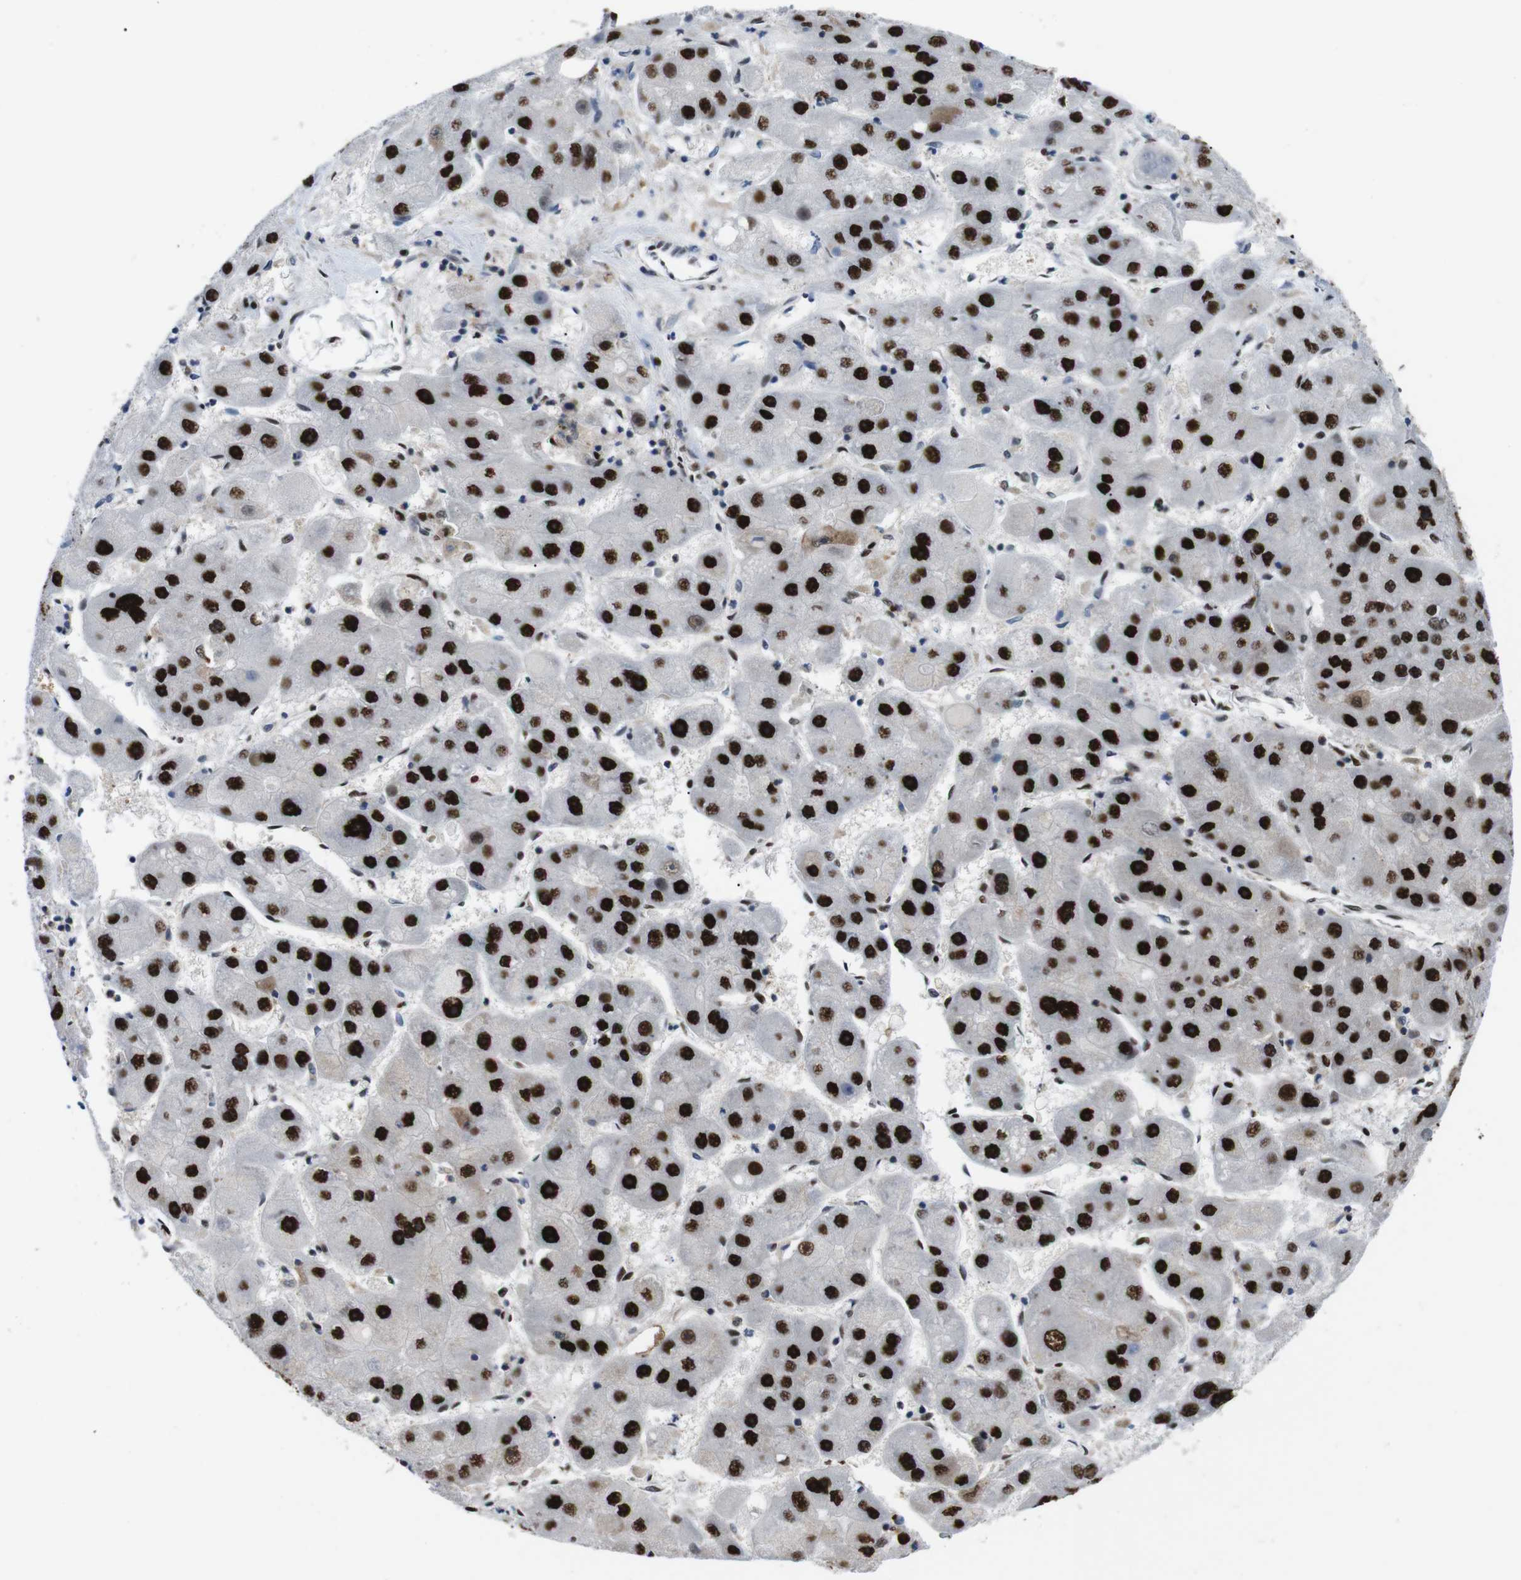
{"staining": {"intensity": "strong", "quantity": ">75%", "location": "nuclear"}, "tissue": "liver cancer", "cell_type": "Tumor cells", "image_type": "cancer", "snomed": [{"axis": "morphology", "description": "Carcinoma, Hepatocellular, NOS"}, {"axis": "topography", "description": "Liver"}], "caption": "The photomicrograph displays immunohistochemical staining of liver cancer (hepatocellular carcinoma). There is strong nuclear positivity is appreciated in about >75% of tumor cells.", "gene": "PSME3", "patient": {"sex": "female", "age": 61}}